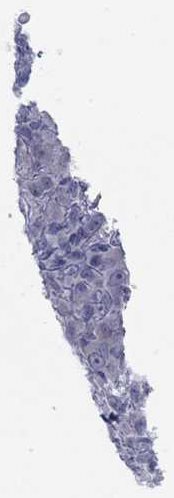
{"staining": {"intensity": "negative", "quantity": "none", "location": "none"}, "tissue": "melanoma", "cell_type": "Tumor cells", "image_type": "cancer", "snomed": [{"axis": "morphology", "description": "Malignant melanoma, NOS"}, {"axis": "topography", "description": "Skin"}], "caption": "Protein analysis of malignant melanoma reveals no significant positivity in tumor cells.", "gene": "PLS1", "patient": {"sex": "female", "age": 87}}